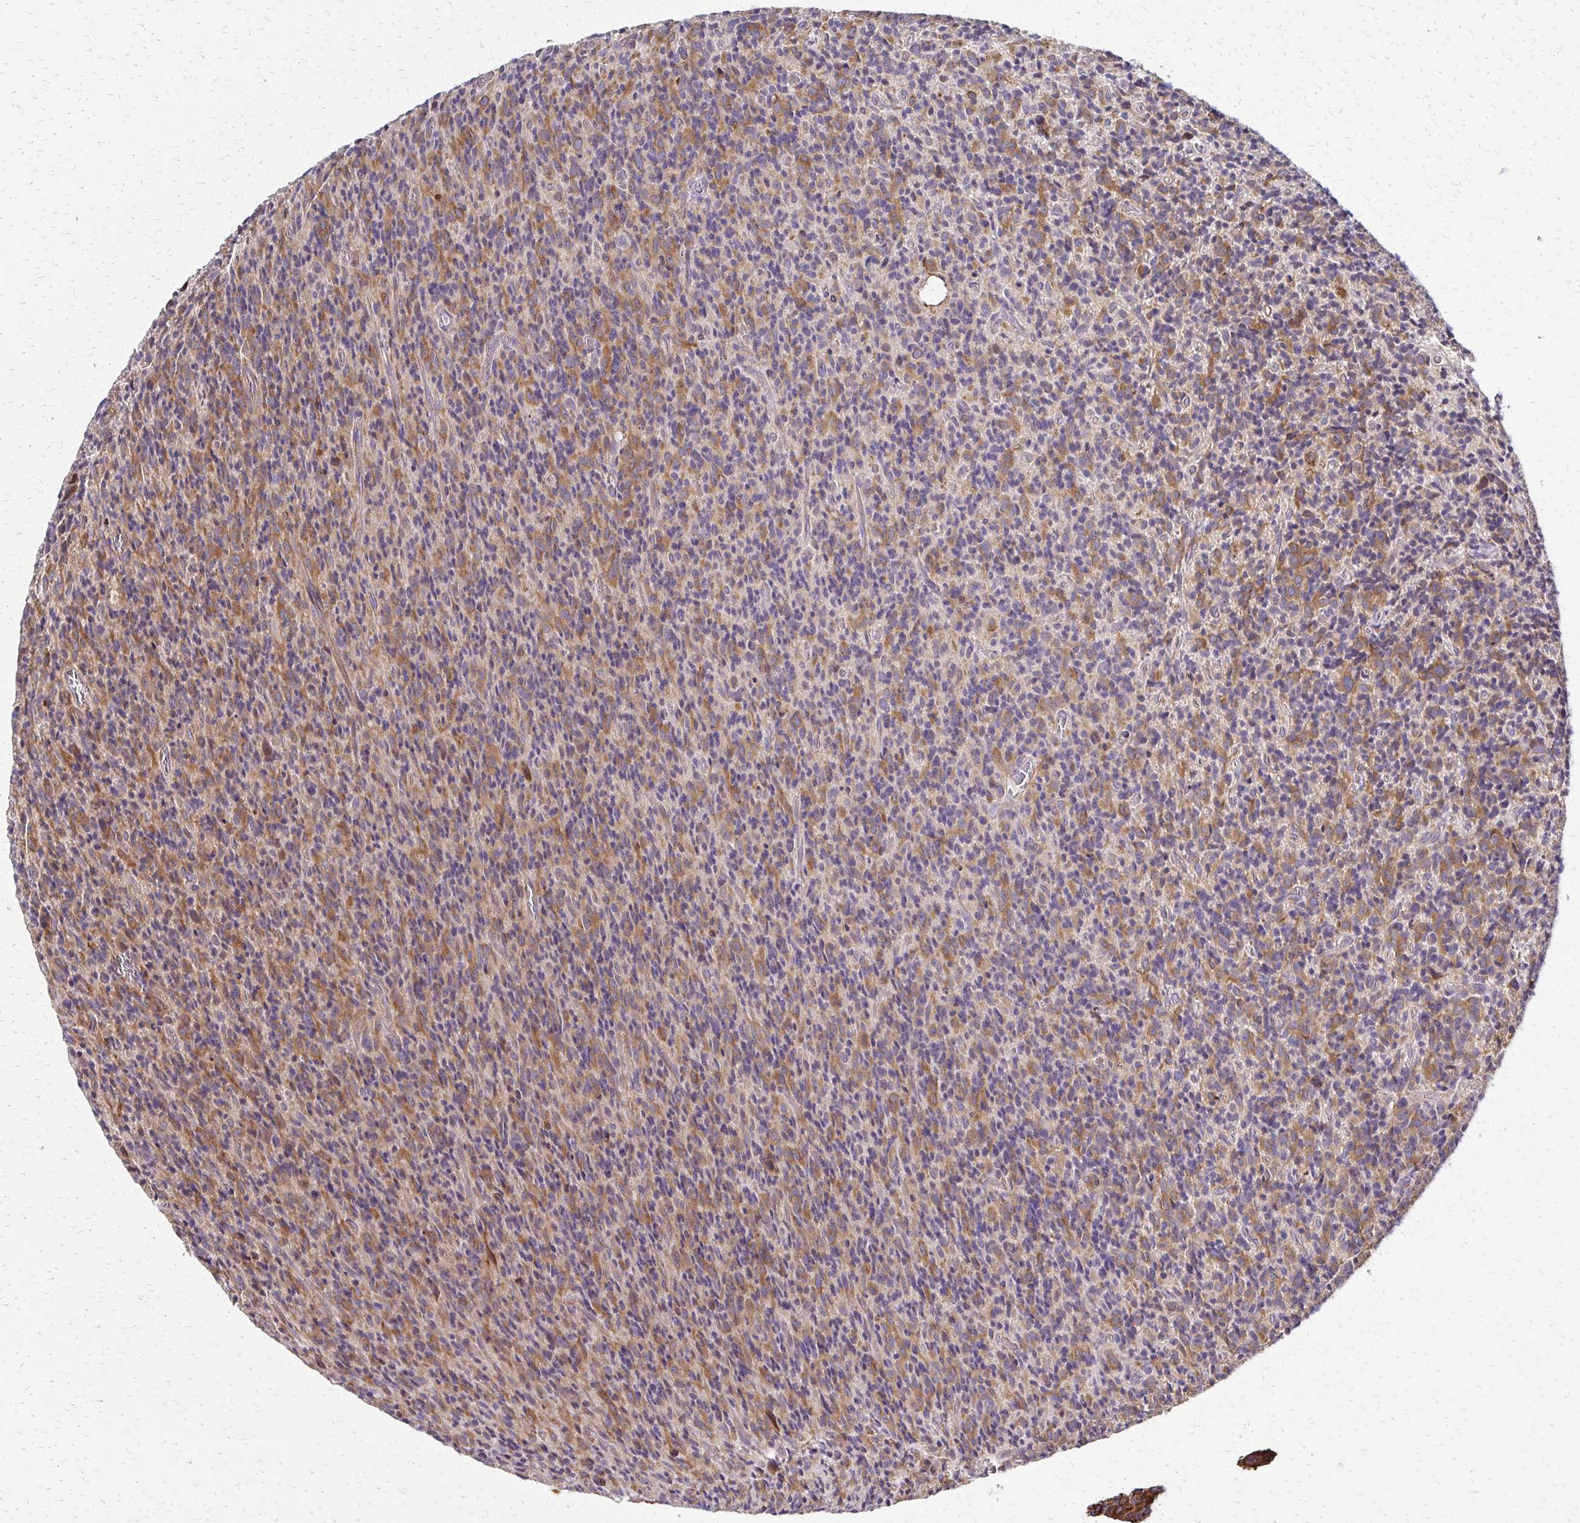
{"staining": {"intensity": "moderate", "quantity": "25%-75%", "location": "cytoplasmic/membranous"}, "tissue": "glioma", "cell_type": "Tumor cells", "image_type": "cancer", "snomed": [{"axis": "morphology", "description": "Glioma, malignant, High grade"}, {"axis": "topography", "description": "Brain"}], "caption": "A brown stain shows moderate cytoplasmic/membranous expression of a protein in human malignant high-grade glioma tumor cells.", "gene": "EEF2", "patient": {"sex": "male", "age": 76}}